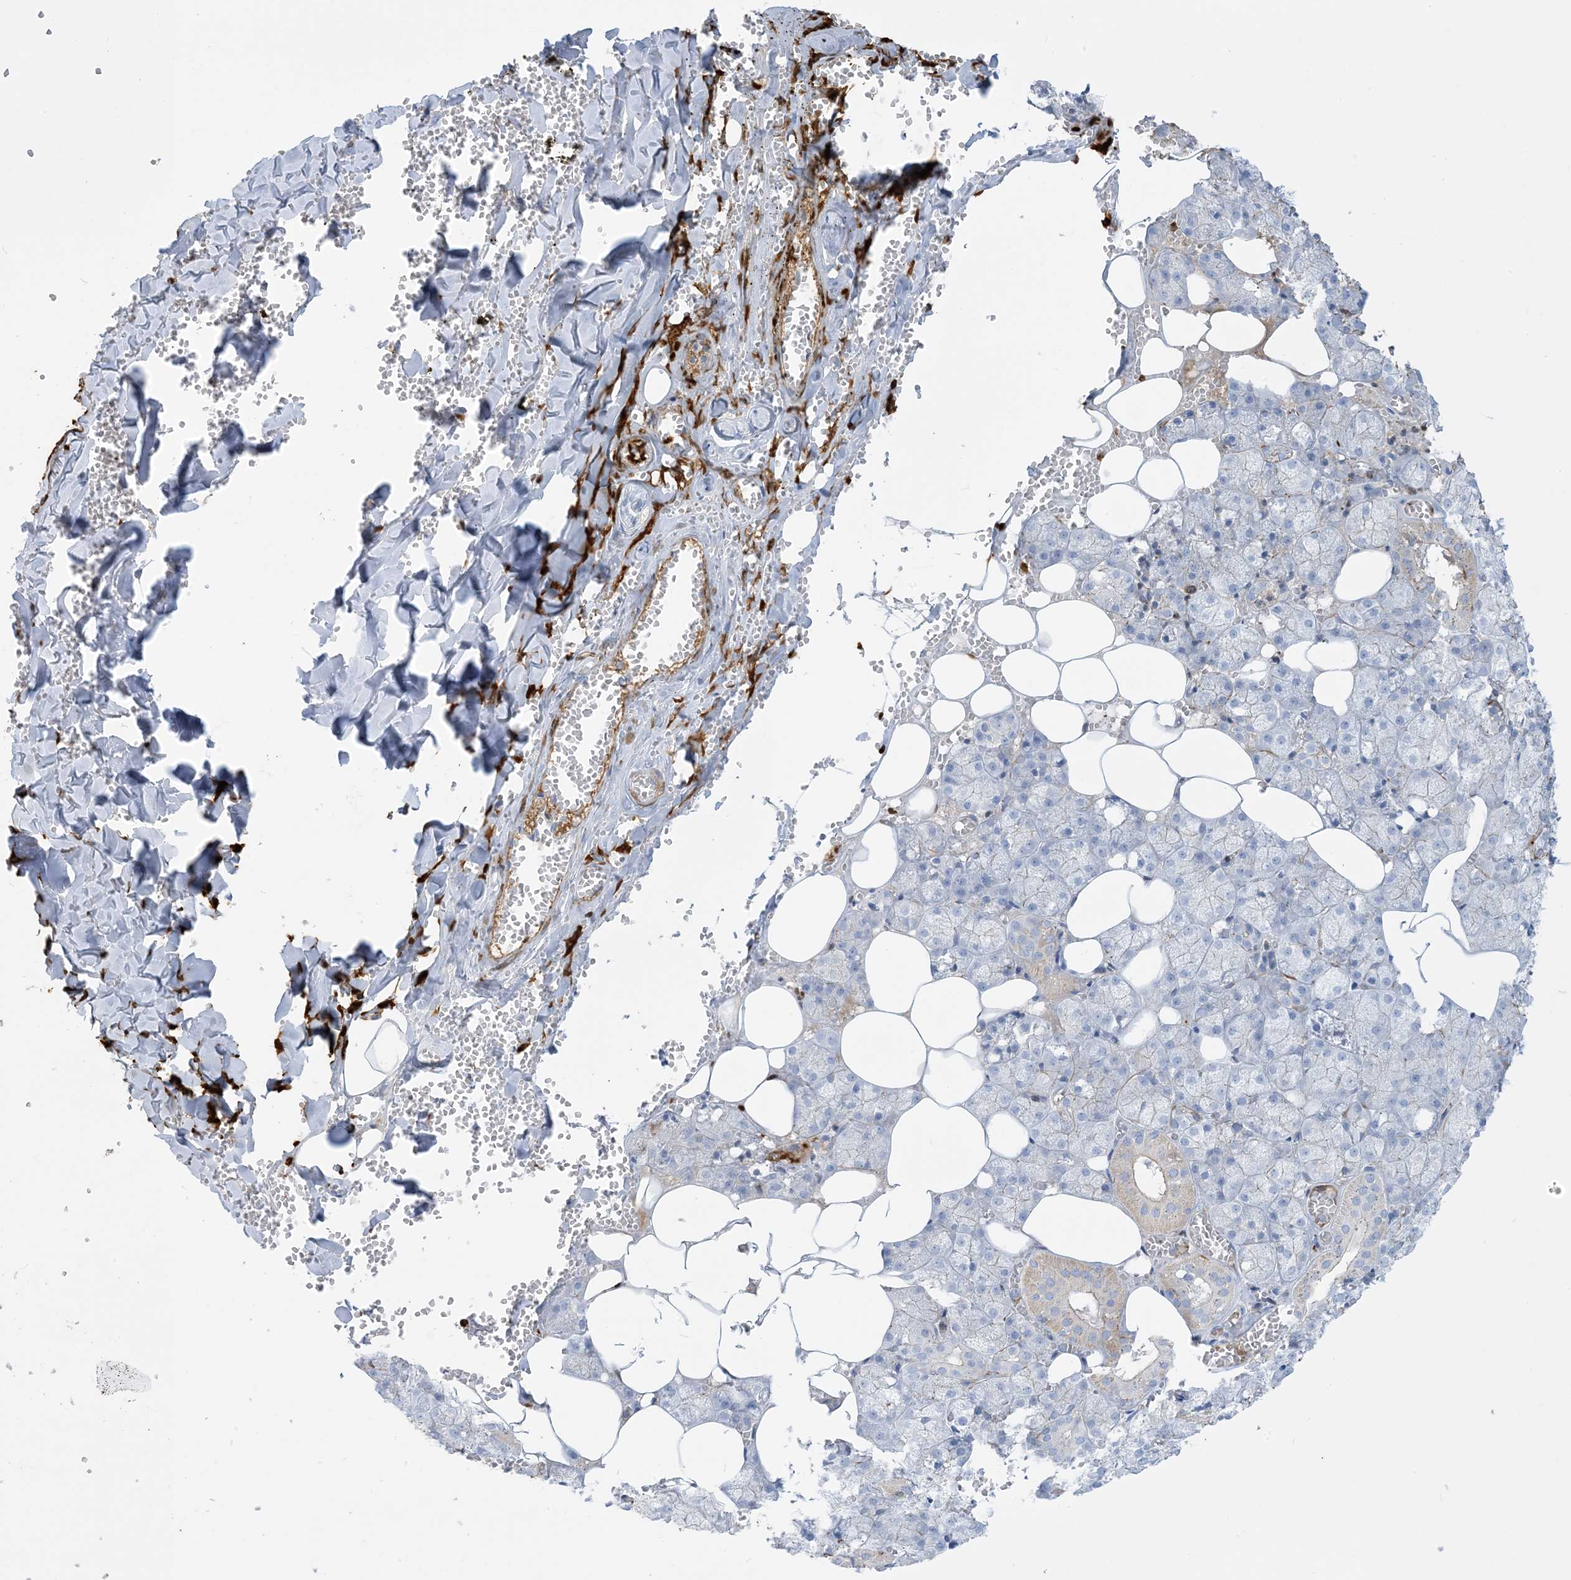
{"staining": {"intensity": "weak", "quantity": "<25%", "location": "cytoplasmic/membranous"}, "tissue": "salivary gland", "cell_type": "Glandular cells", "image_type": "normal", "snomed": [{"axis": "morphology", "description": "Normal tissue, NOS"}, {"axis": "topography", "description": "Salivary gland"}], "caption": "This is a histopathology image of IHC staining of unremarkable salivary gland, which shows no positivity in glandular cells.", "gene": "GTF3C2", "patient": {"sex": "male", "age": 62}}